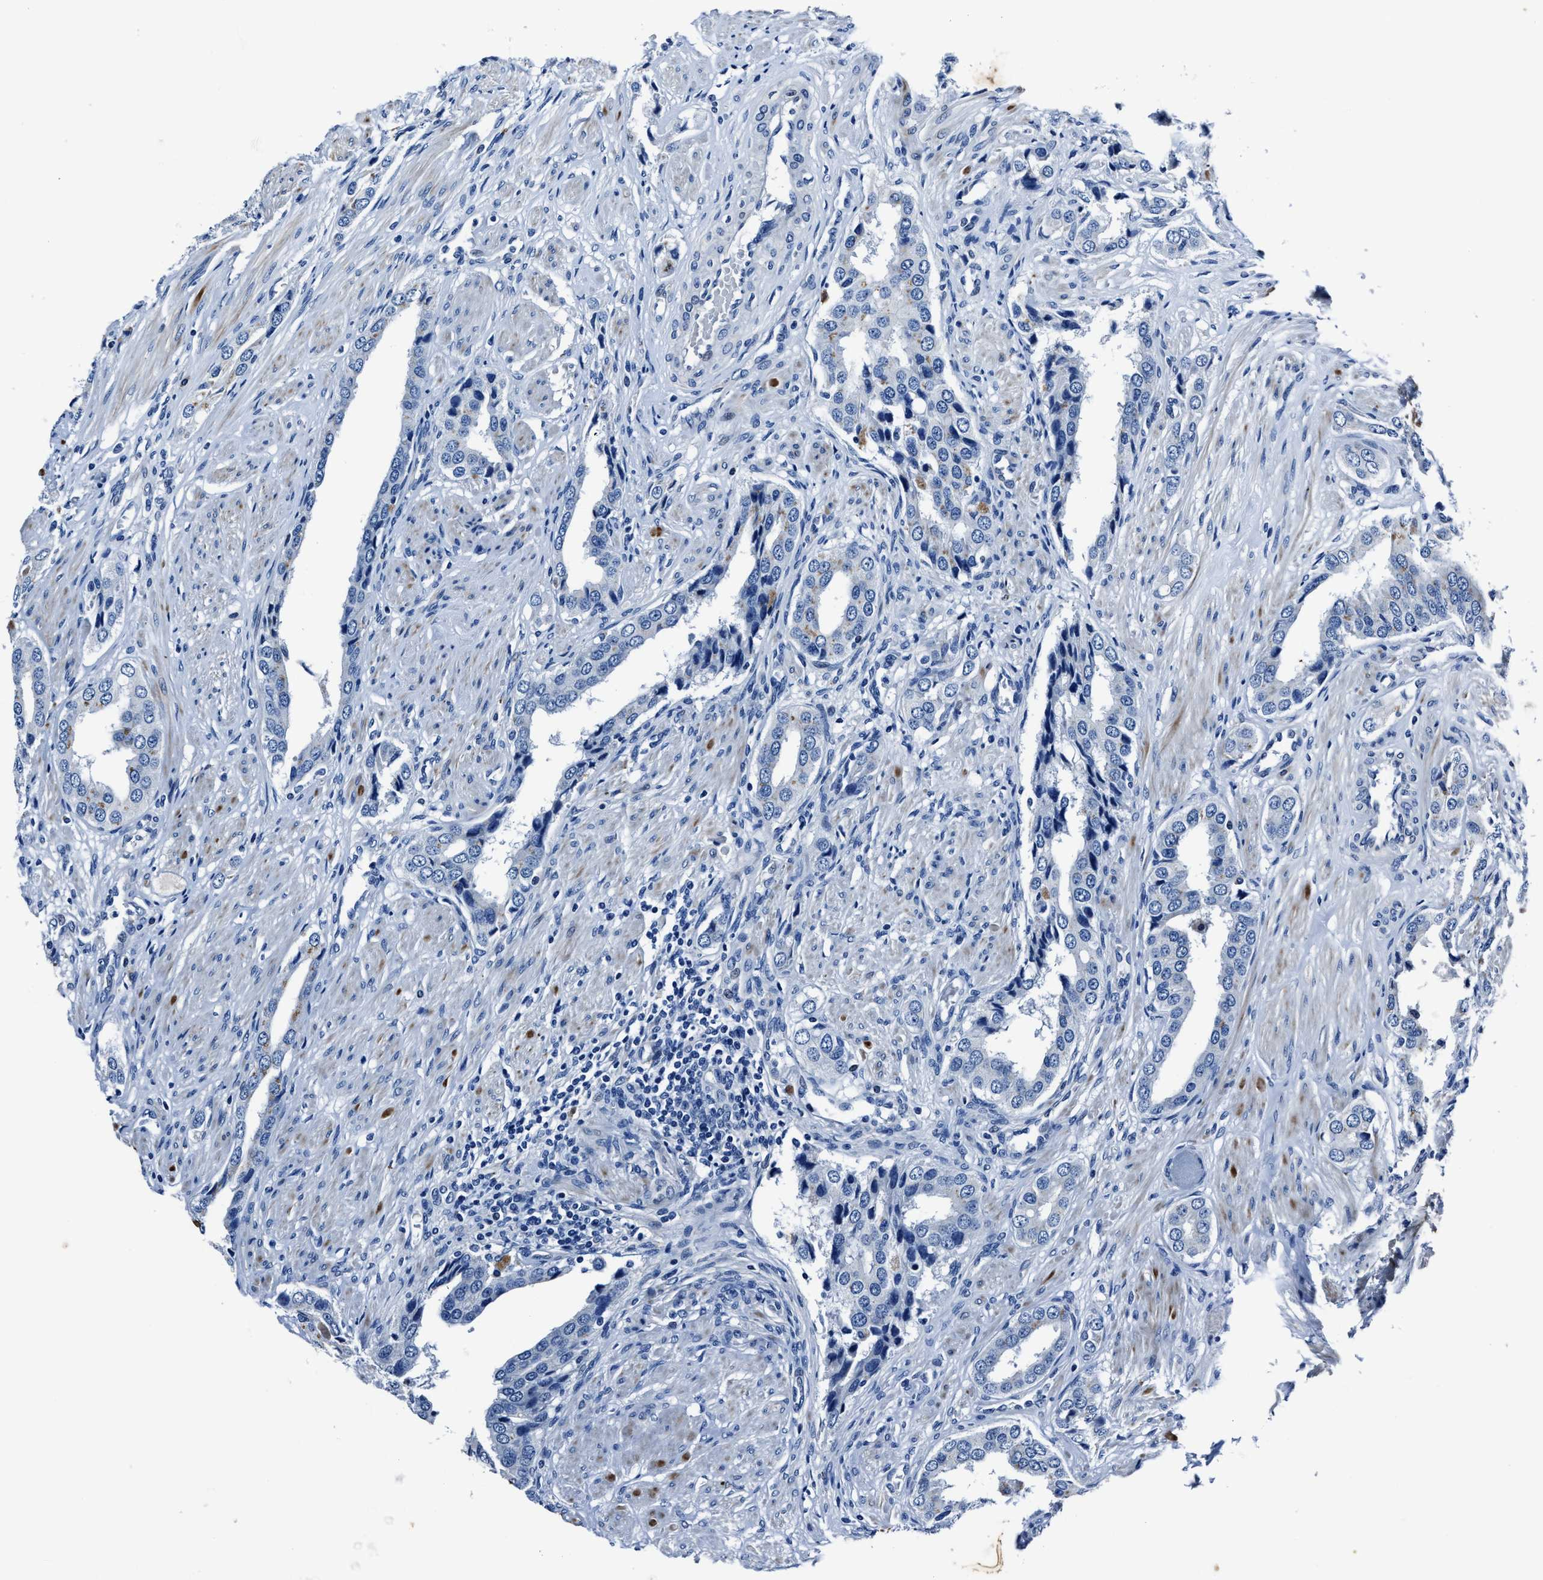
{"staining": {"intensity": "negative", "quantity": "none", "location": "none"}, "tissue": "prostate cancer", "cell_type": "Tumor cells", "image_type": "cancer", "snomed": [{"axis": "morphology", "description": "Adenocarcinoma, High grade"}, {"axis": "topography", "description": "Prostate"}], "caption": "High power microscopy photomicrograph of an IHC histopathology image of prostate cancer, revealing no significant staining in tumor cells.", "gene": "NACAD", "patient": {"sex": "male", "age": 52}}